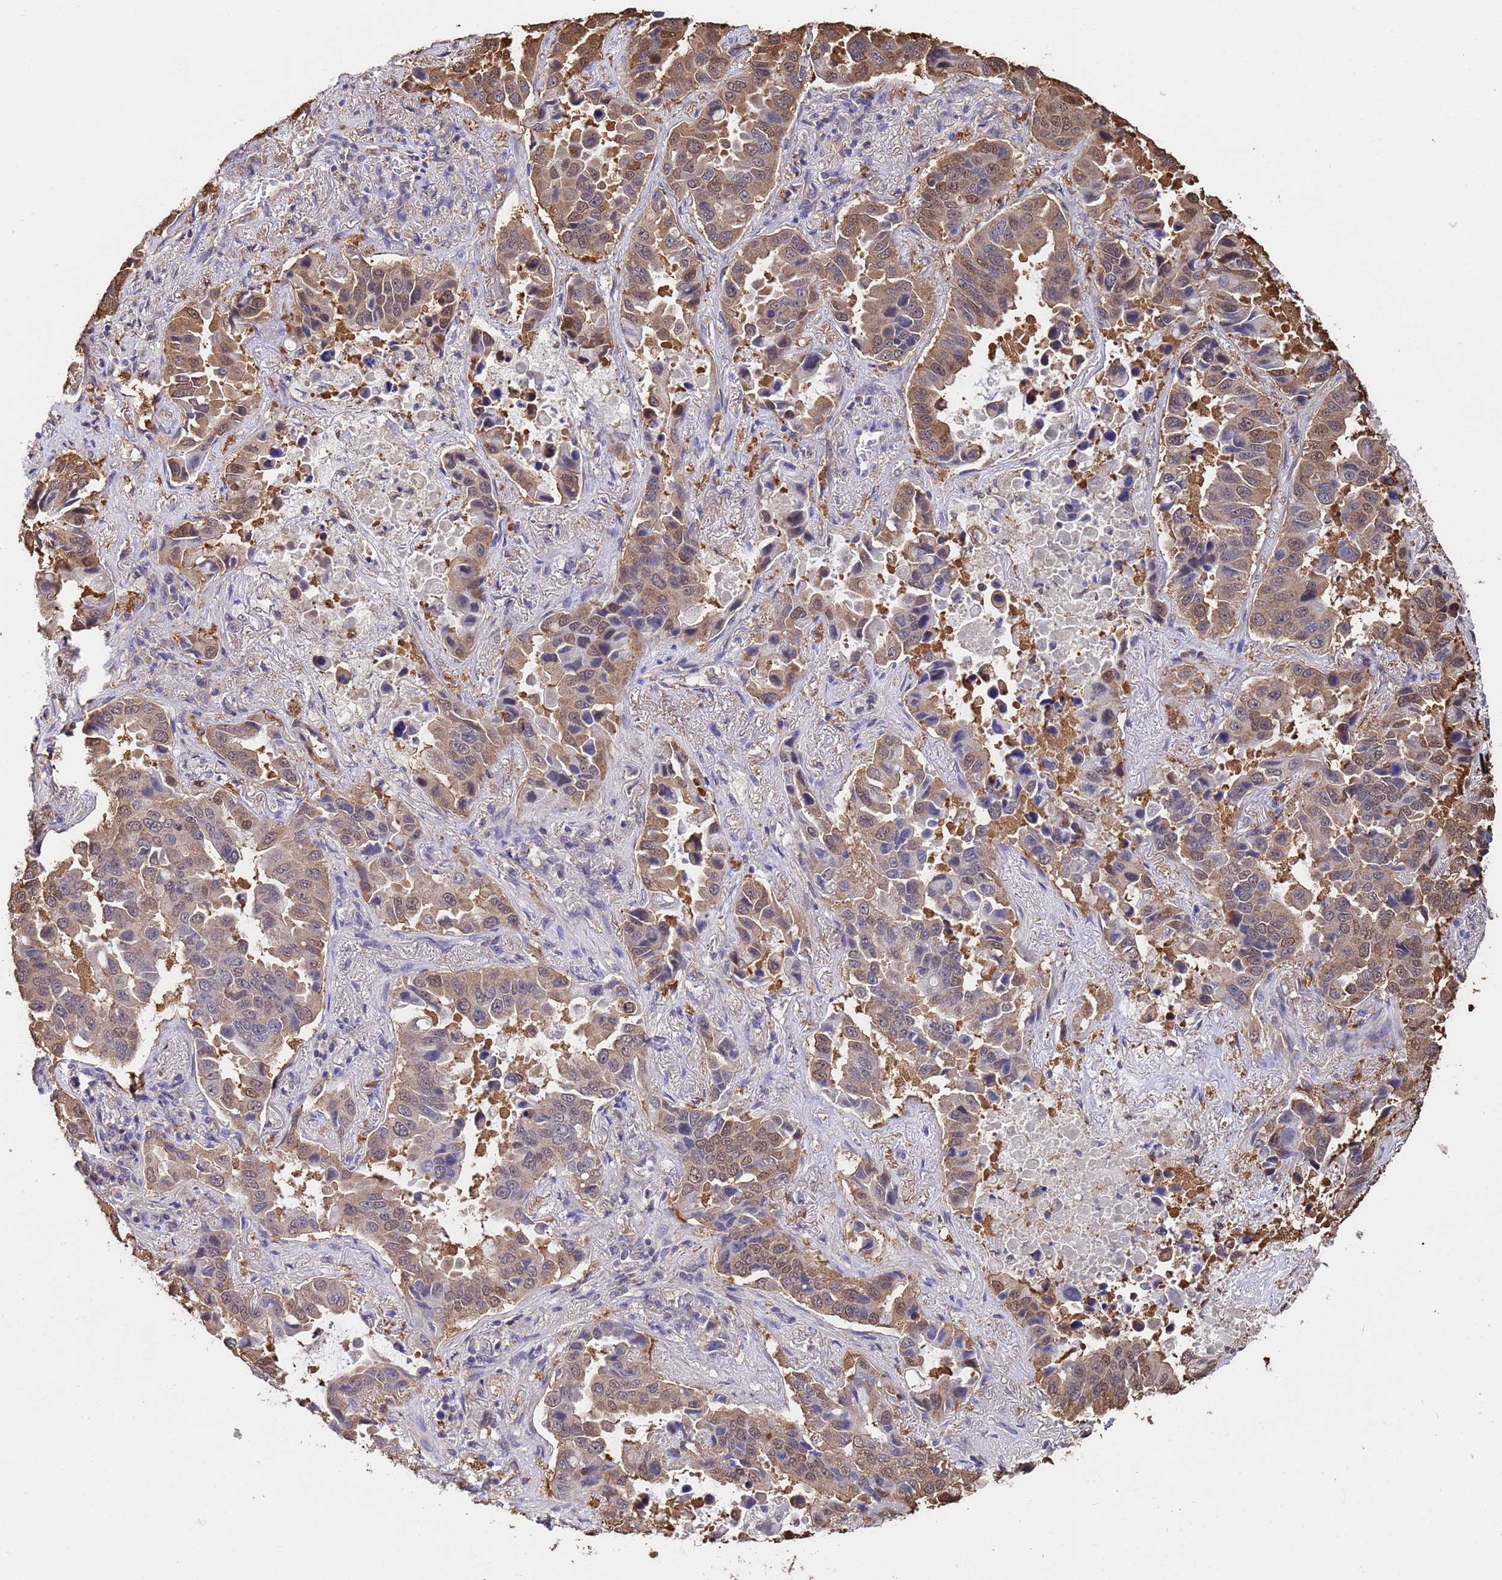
{"staining": {"intensity": "moderate", "quantity": ">75%", "location": "cytoplasmic/membranous,nuclear"}, "tissue": "lung cancer", "cell_type": "Tumor cells", "image_type": "cancer", "snomed": [{"axis": "morphology", "description": "Adenocarcinoma, NOS"}, {"axis": "topography", "description": "Lung"}], "caption": "Immunohistochemistry micrograph of human adenocarcinoma (lung) stained for a protein (brown), which exhibits medium levels of moderate cytoplasmic/membranous and nuclear expression in about >75% of tumor cells.", "gene": "FAM25A", "patient": {"sex": "male", "age": 64}}